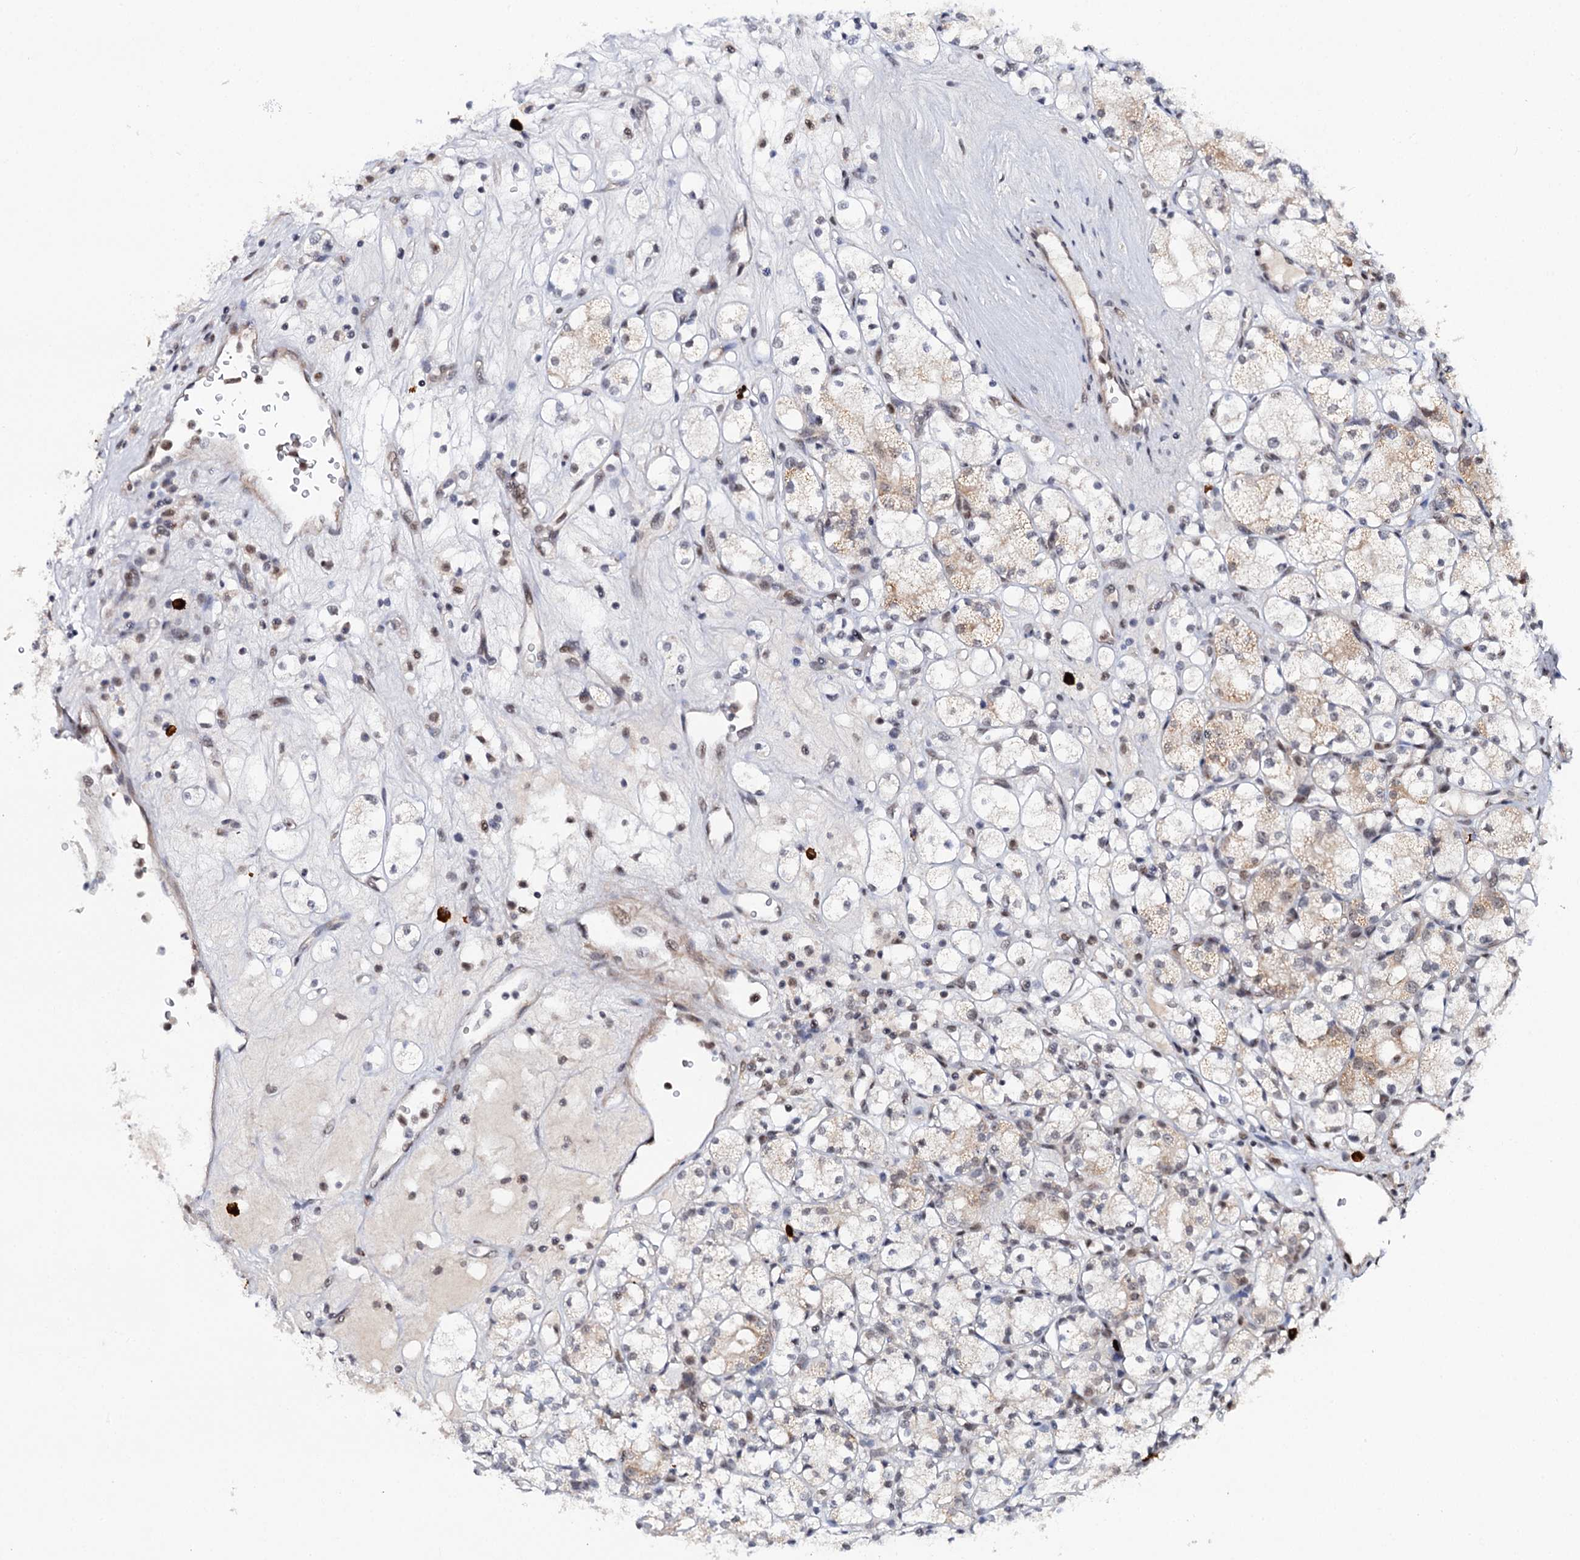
{"staining": {"intensity": "weak", "quantity": "25%-75%", "location": "cytoplasmic/membranous,nuclear"}, "tissue": "renal cancer", "cell_type": "Tumor cells", "image_type": "cancer", "snomed": [{"axis": "morphology", "description": "Adenocarcinoma, NOS"}, {"axis": "topography", "description": "Kidney"}], "caption": "Tumor cells show weak cytoplasmic/membranous and nuclear expression in about 25%-75% of cells in renal cancer (adenocarcinoma).", "gene": "BUD13", "patient": {"sex": "male", "age": 77}}